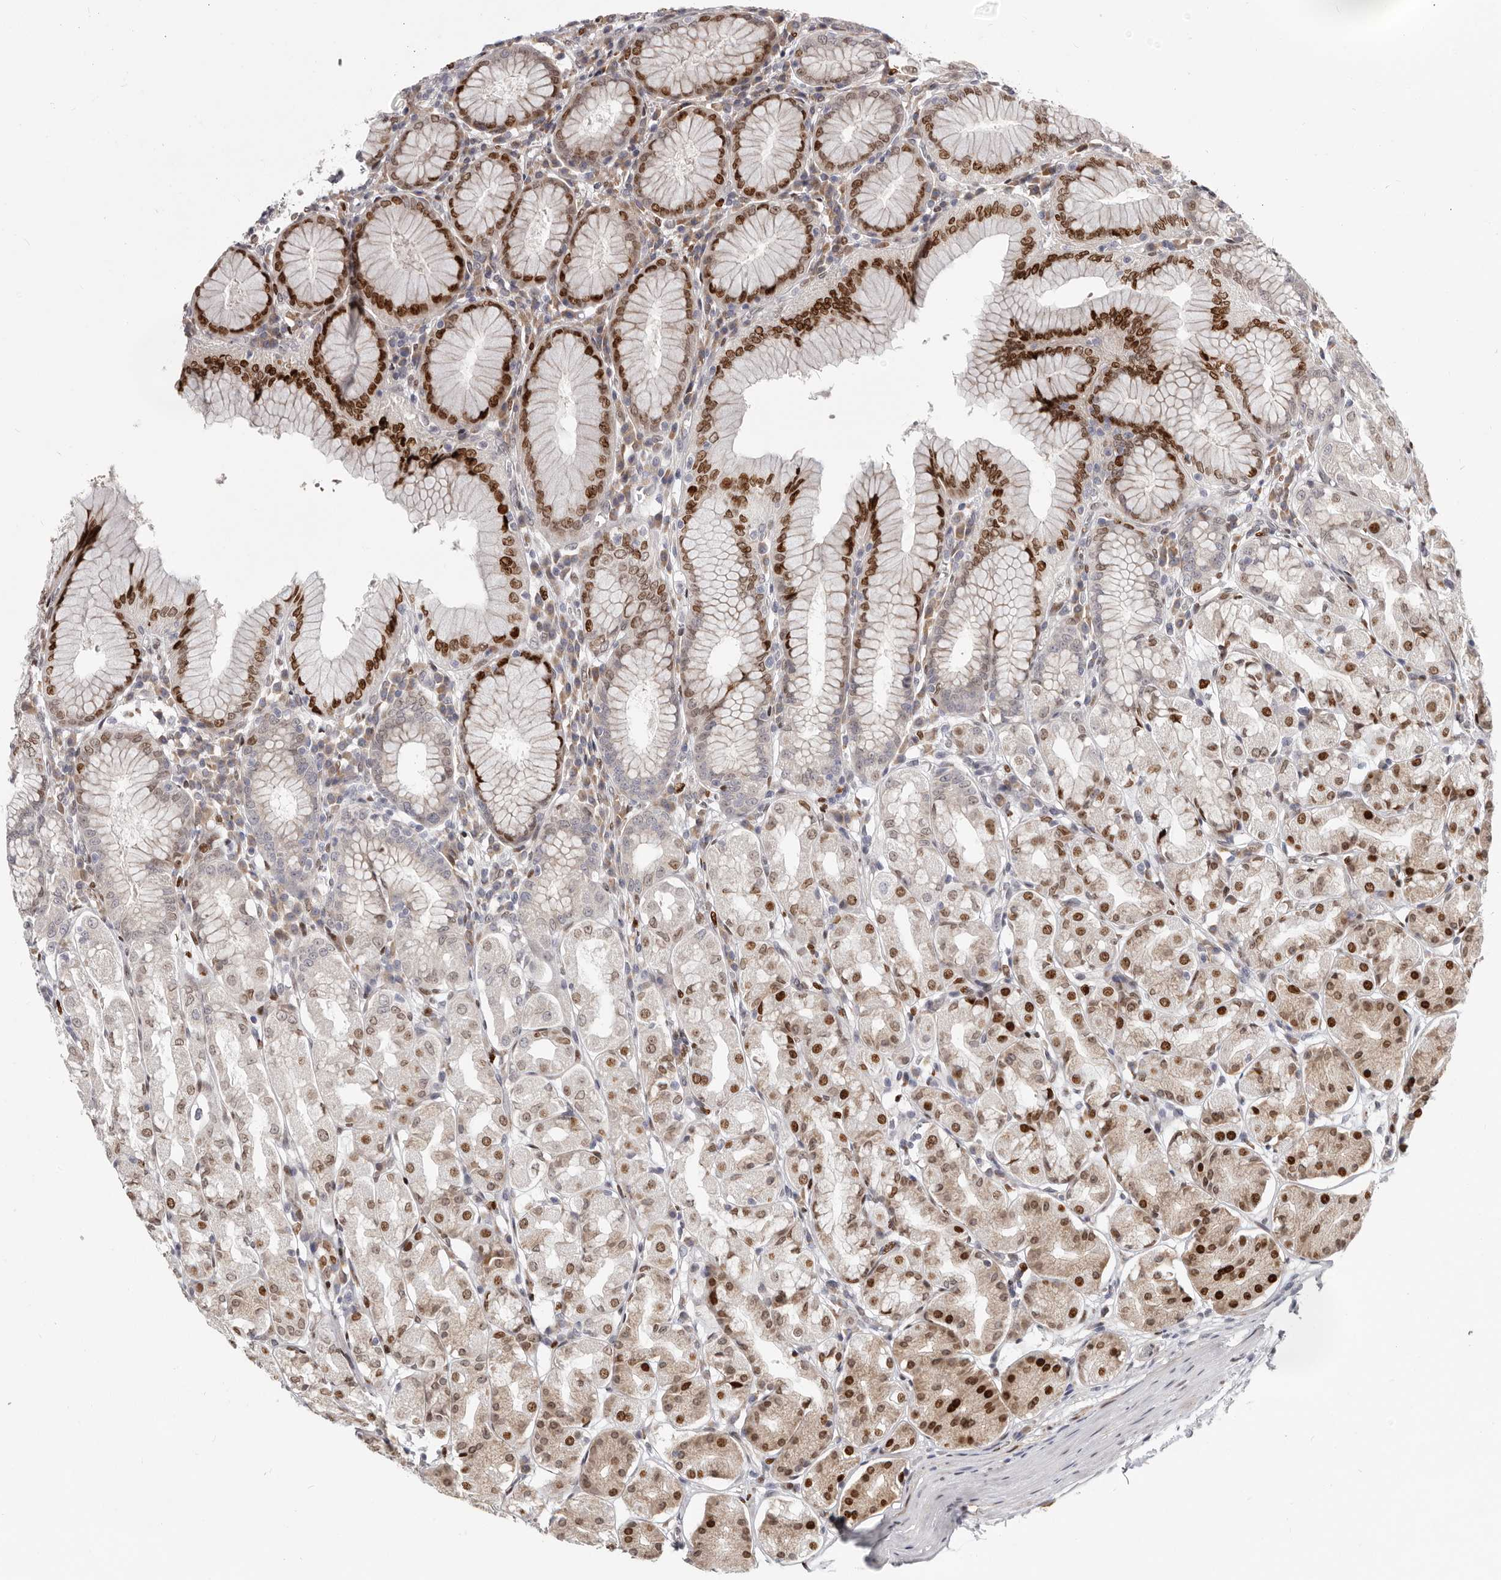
{"staining": {"intensity": "strong", "quantity": "25%-75%", "location": "cytoplasmic/membranous,nuclear"}, "tissue": "stomach", "cell_type": "Glandular cells", "image_type": "normal", "snomed": [{"axis": "morphology", "description": "Normal tissue, NOS"}, {"axis": "topography", "description": "Stomach"}, {"axis": "topography", "description": "Stomach, lower"}], "caption": "IHC (DAB) staining of unremarkable human stomach demonstrates strong cytoplasmic/membranous,nuclear protein positivity in approximately 25%-75% of glandular cells.", "gene": "SRP19", "patient": {"sex": "female", "age": 56}}